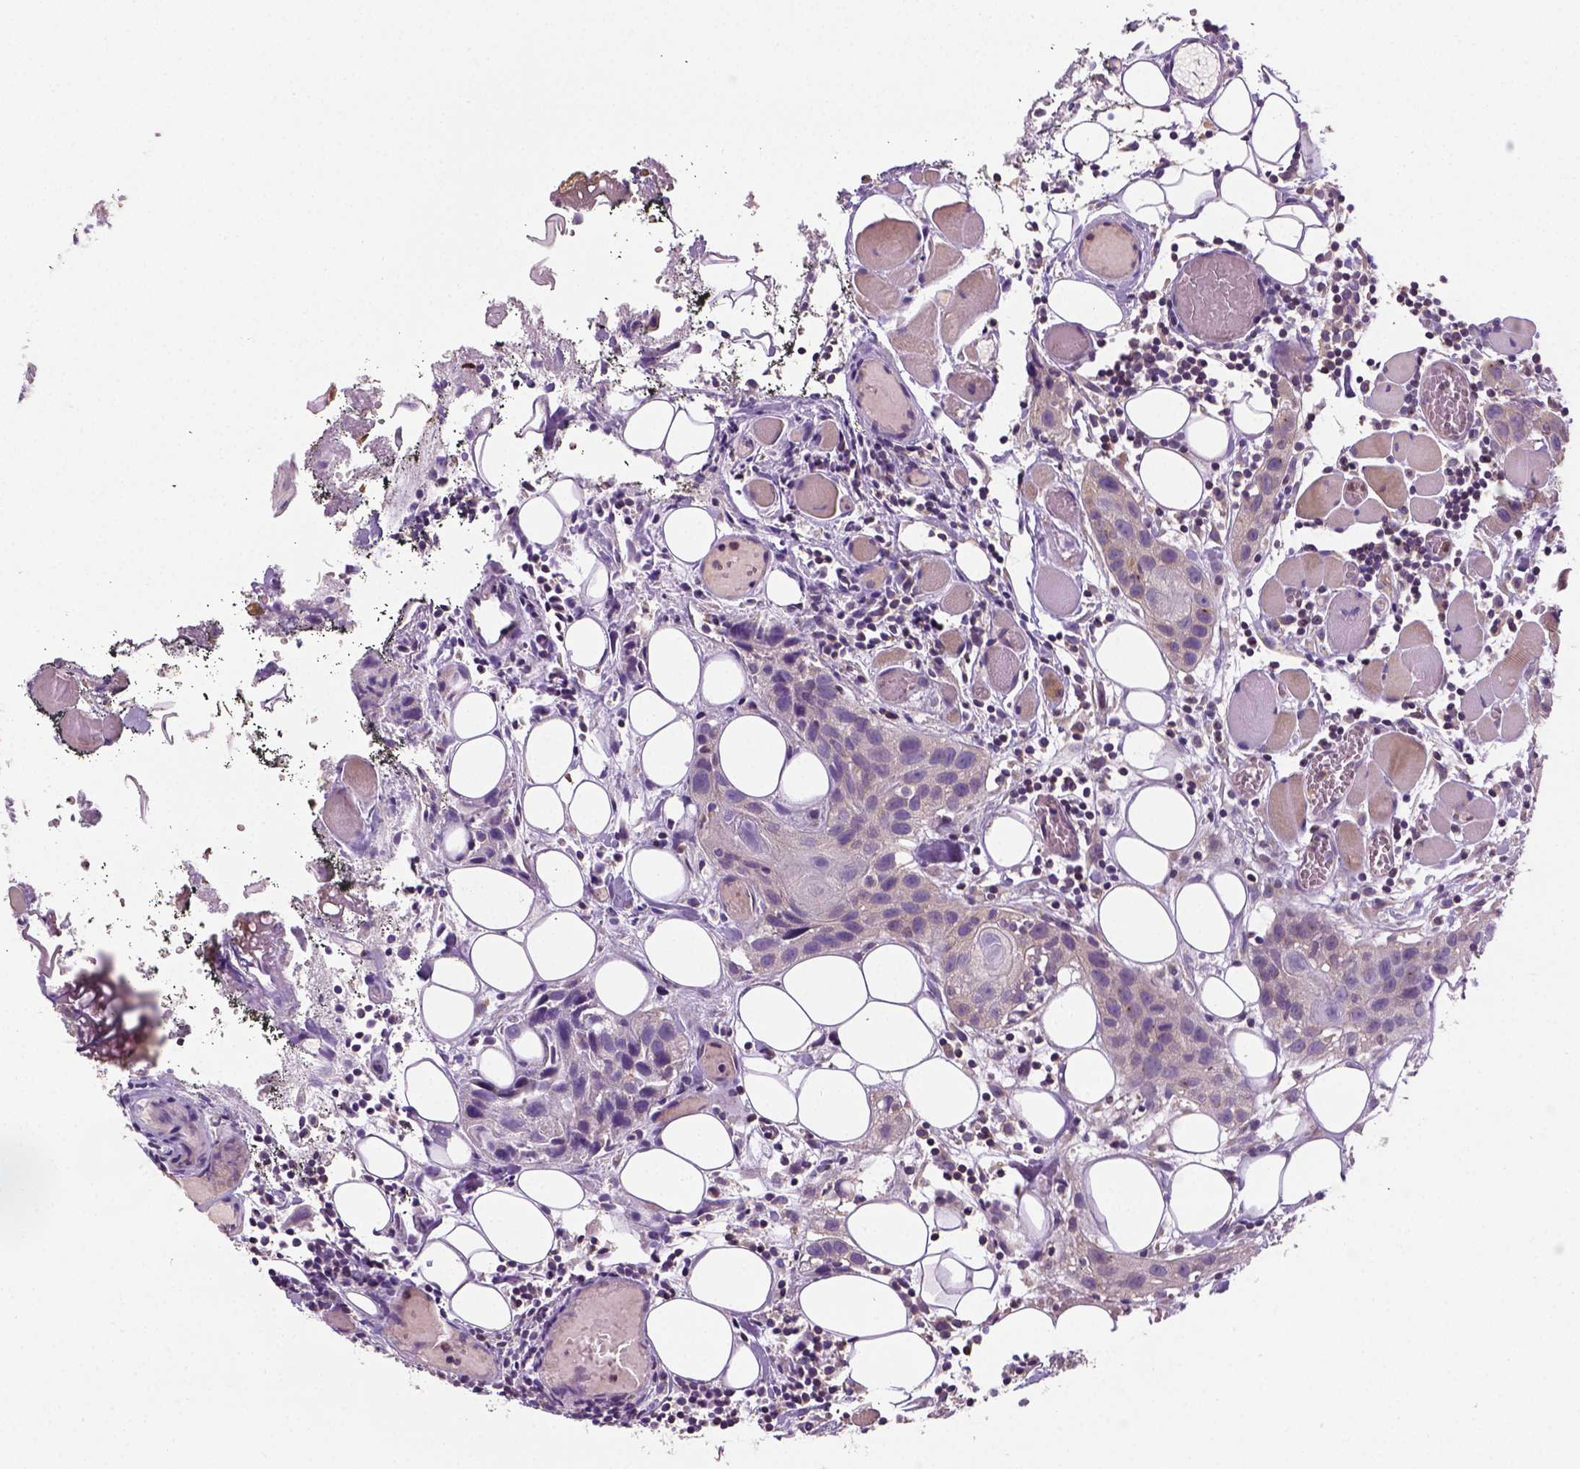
{"staining": {"intensity": "weak", "quantity": "25%-75%", "location": "cytoplasmic/membranous"}, "tissue": "head and neck cancer", "cell_type": "Tumor cells", "image_type": "cancer", "snomed": [{"axis": "morphology", "description": "Squamous cell carcinoma, NOS"}, {"axis": "topography", "description": "Oral tissue"}, {"axis": "topography", "description": "Head-Neck"}], "caption": "The image displays immunohistochemical staining of head and neck squamous cell carcinoma. There is weak cytoplasmic/membranous staining is identified in about 25%-75% of tumor cells. (DAB IHC with brightfield microscopy, high magnification).", "gene": "CRACR2A", "patient": {"sex": "male", "age": 58}}